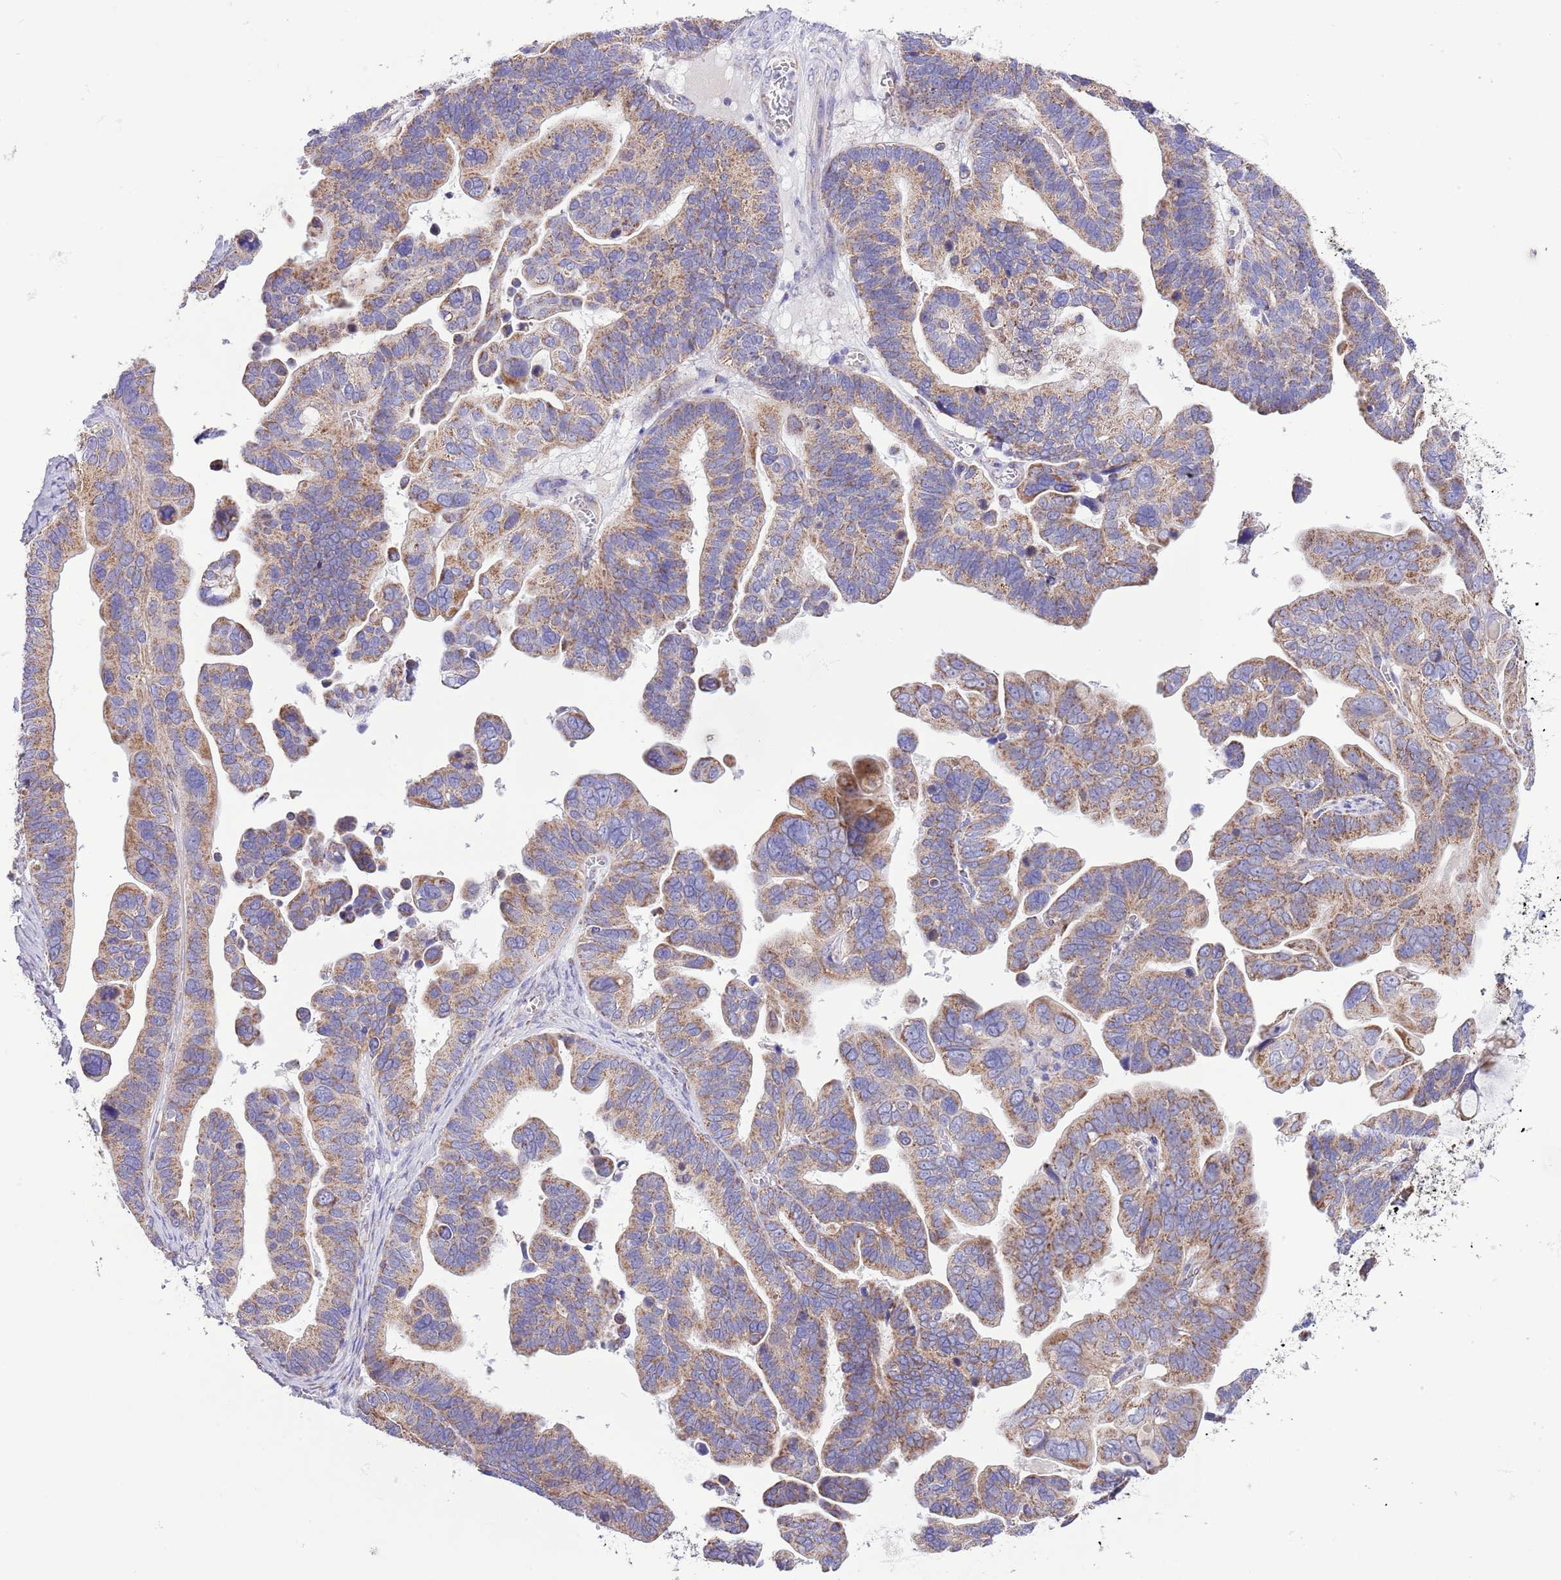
{"staining": {"intensity": "moderate", "quantity": ">75%", "location": "cytoplasmic/membranous"}, "tissue": "ovarian cancer", "cell_type": "Tumor cells", "image_type": "cancer", "snomed": [{"axis": "morphology", "description": "Cystadenocarcinoma, serous, NOS"}, {"axis": "topography", "description": "Ovary"}], "caption": "IHC histopathology image of neoplastic tissue: ovarian serous cystadenocarcinoma stained using immunohistochemistry (IHC) displays medium levels of moderate protein expression localized specifically in the cytoplasmic/membranous of tumor cells, appearing as a cytoplasmic/membranous brown color.", "gene": "TEKTIP1", "patient": {"sex": "female", "age": 56}}